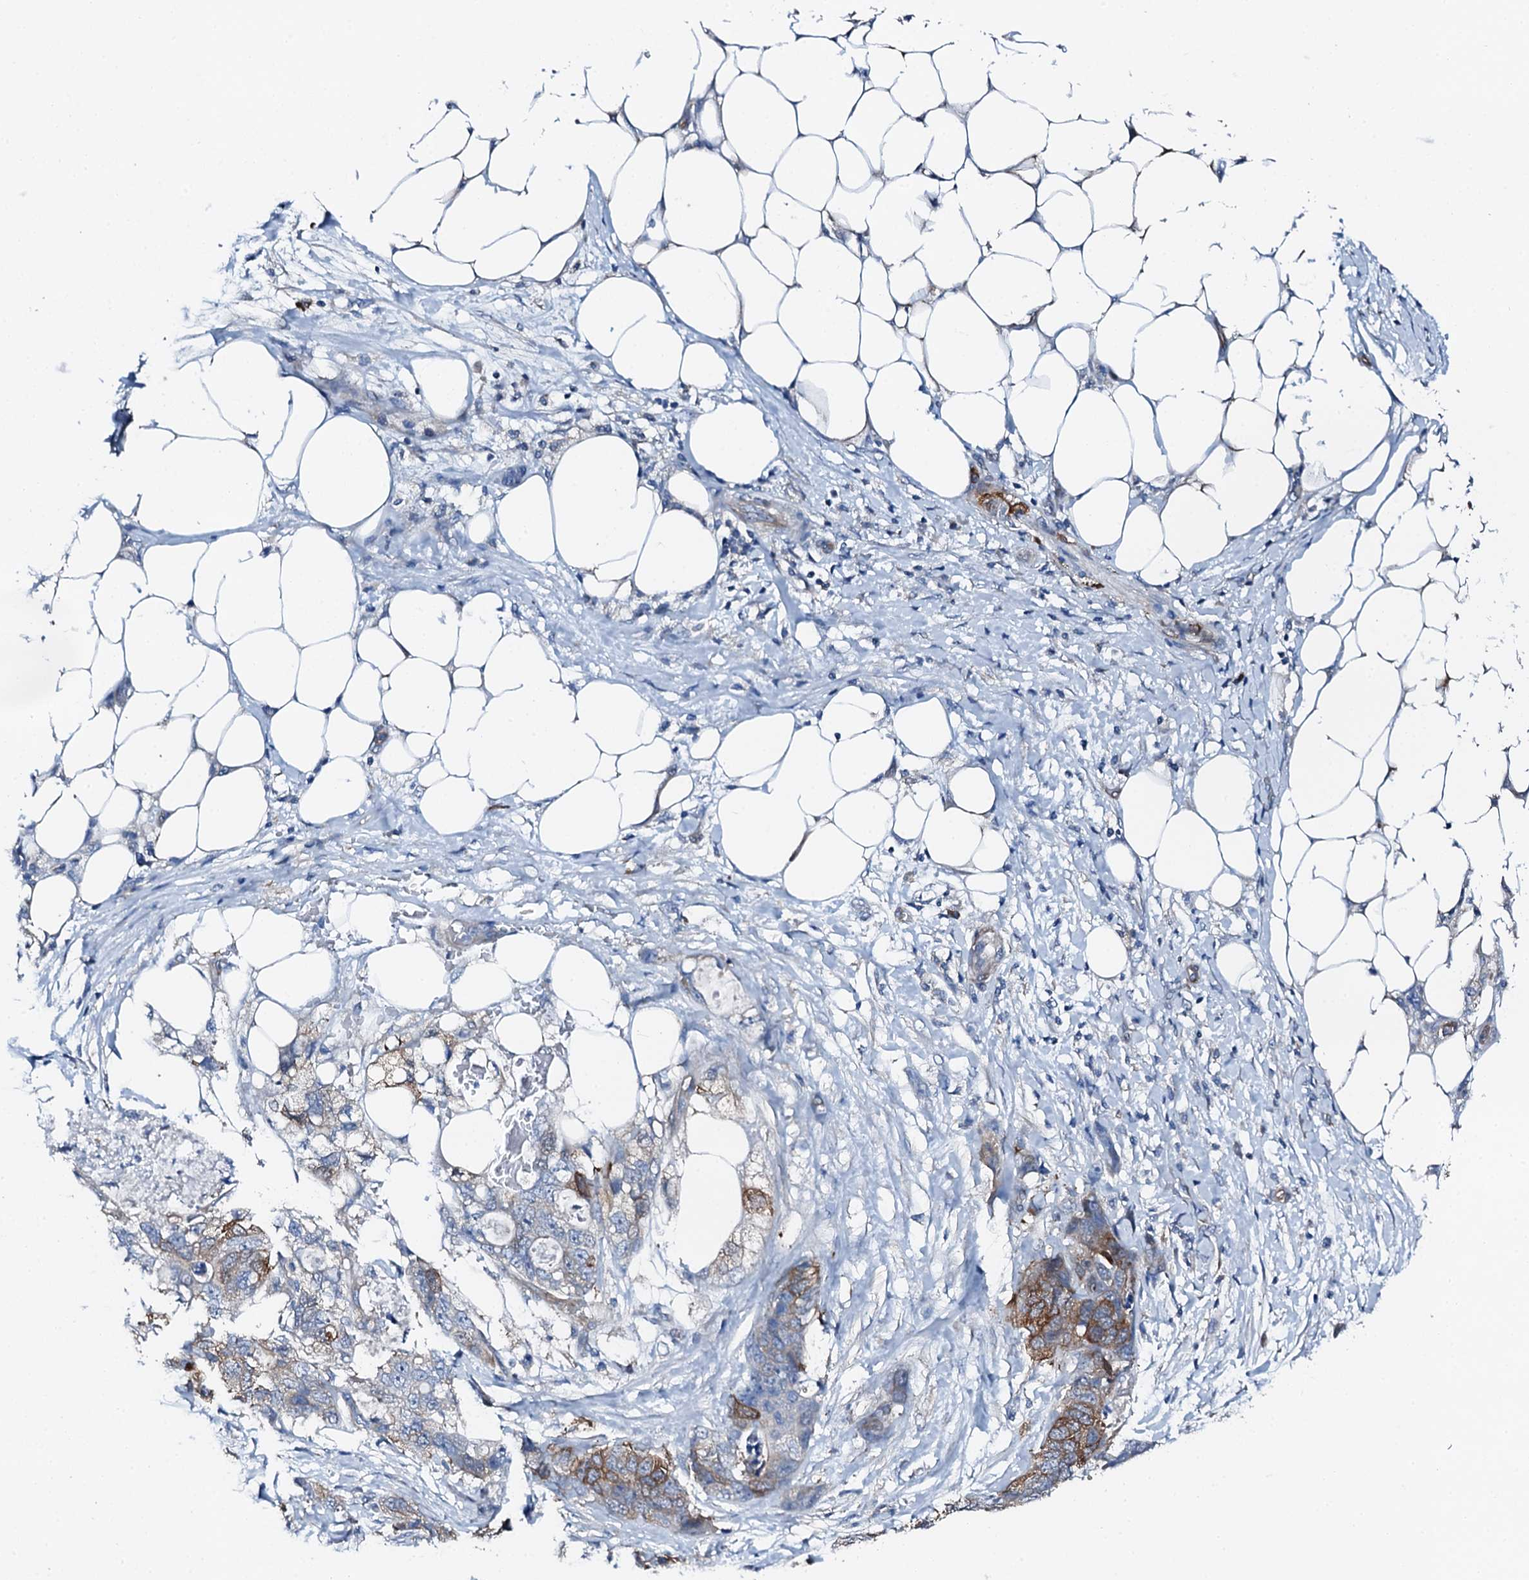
{"staining": {"intensity": "moderate", "quantity": "25%-75%", "location": "cytoplasmic/membranous"}, "tissue": "stomach cancer", "cell_type": "Tumor cells", "image_type": "cancer", "snomed": [{"axis": "morphology", "description": "Adenocarcinoma, NOS"}, {"axis": "topography", "description": "Stomach"}], "caption": "Immunohistochemistry (IHC) histopathology image of neoplastic tissue: human adenocarcinoma (stomach) stained using immunohistochemistry demonstrates medium levels of moderate protein expression localized specifically in the cytoplasmic/membranous of tumor cells, appearing as a cytoplasmic/membranous brown color.", "gene": "GFOD2", "patient": {"sex": "female", "age": 89}}